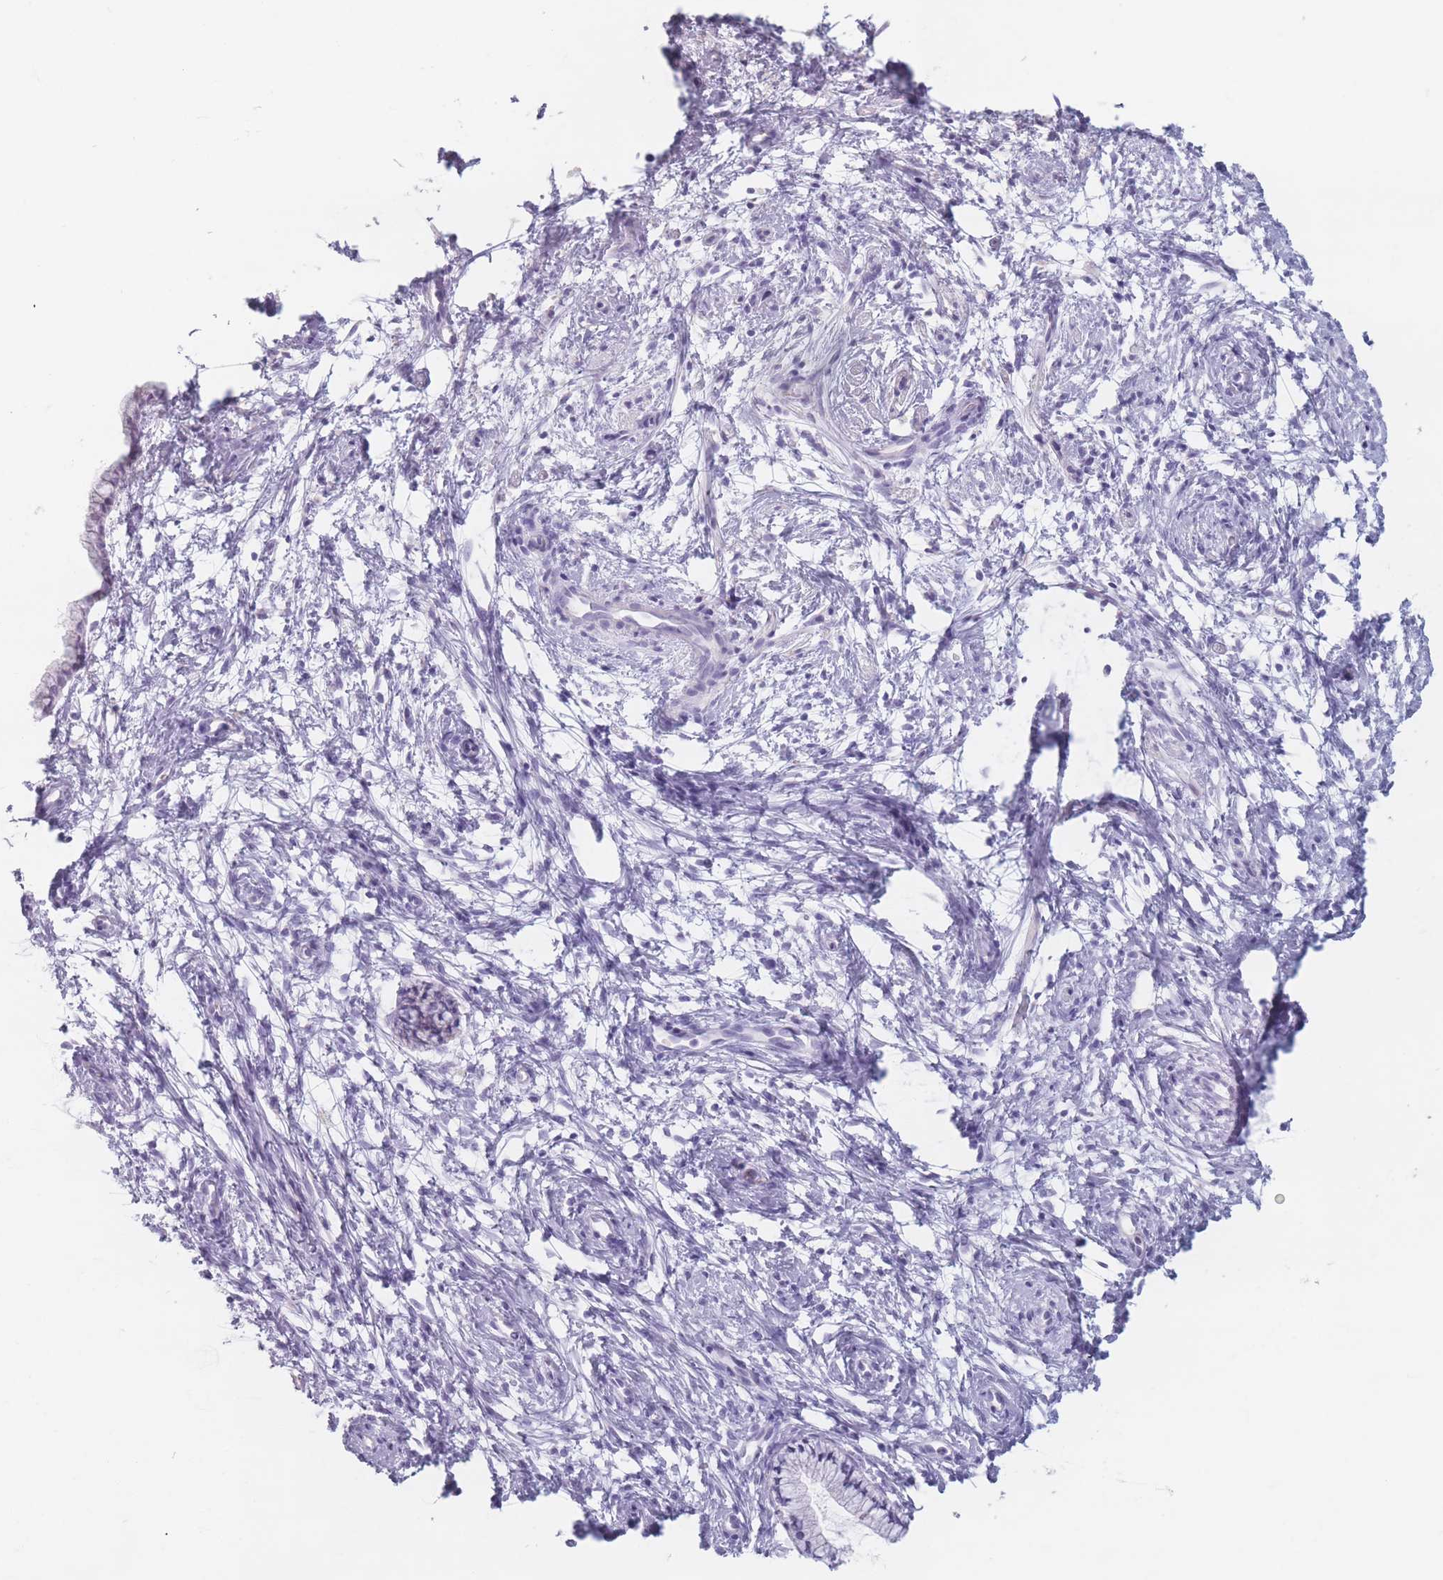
{"staining": {"intensity": "negative", "quantity": "none", "location": "none"}, "tissue": "cervix", "cell_type": "Glandular cells", "image_type": "normal", "snomed": [{"axis": "morphology", "description": "Normal tissue, NOS"}, {"axis": "topography", "description": "Cervix"}], "caption": "Human cervix stained for a protein using immunohistochemistry displays no positivity in glandular cells.", "gene": "PIGM", "patient": {"sex": "female", "age": 57}}